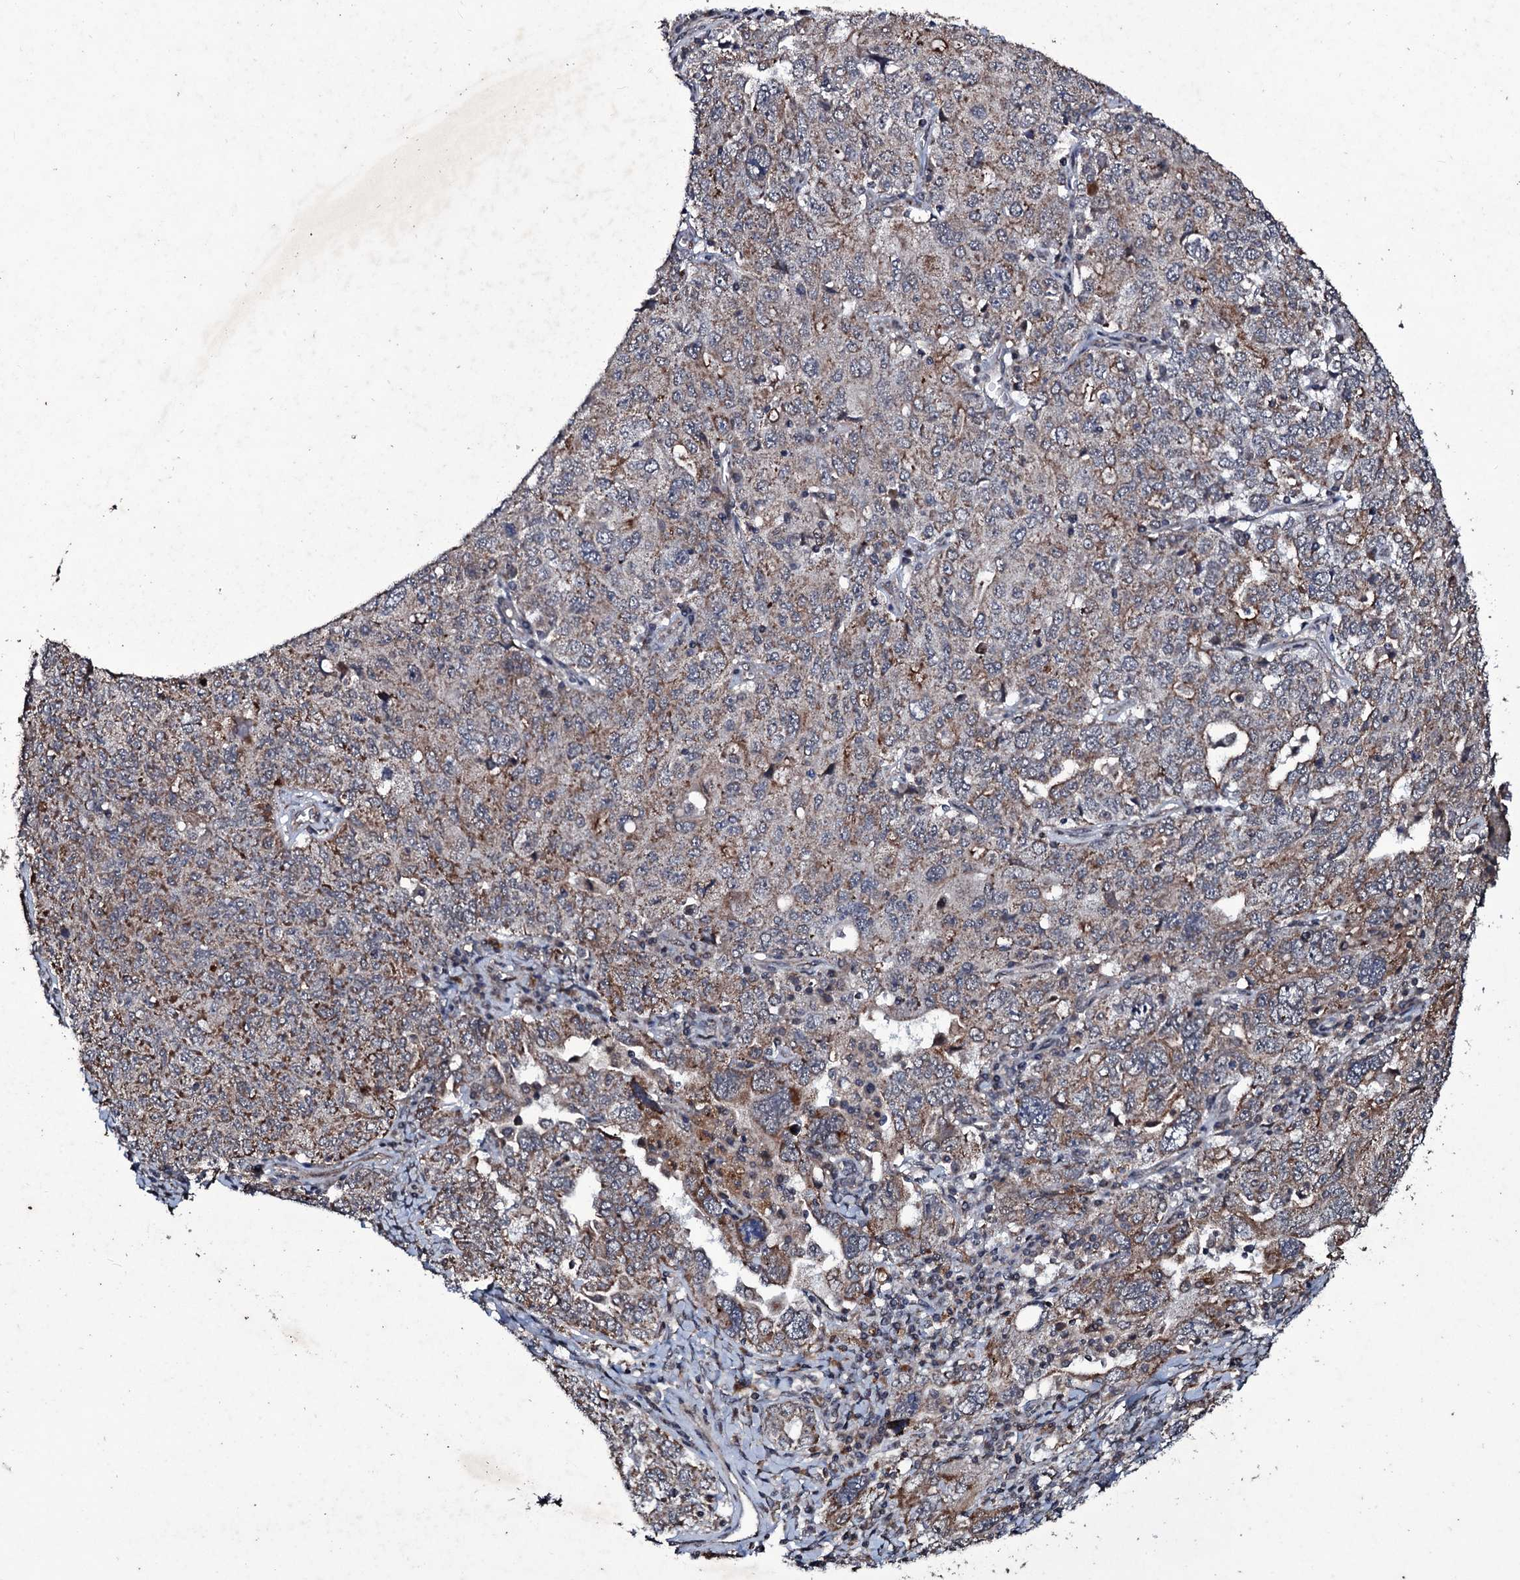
{"staining": {"intensity": "weak", "quantity": "<25%", "location": "cytoplasmic/membranous"}, "tissue": "ovarian cancer", "cell_type": "Tumor cells", "image_type": "cancer", "snomed": [{"axis": "morphology", "description": "Carcinoma, endometroid"}, {"axis": "topography", "description": "Ovary"}], "caption": "An image of endometroid carcinoma (ovarian) stained for a protein displays no brown staining in tumor cells.", "gene": "MRPS31", "patient": {"sex": "female", "age": 62}}